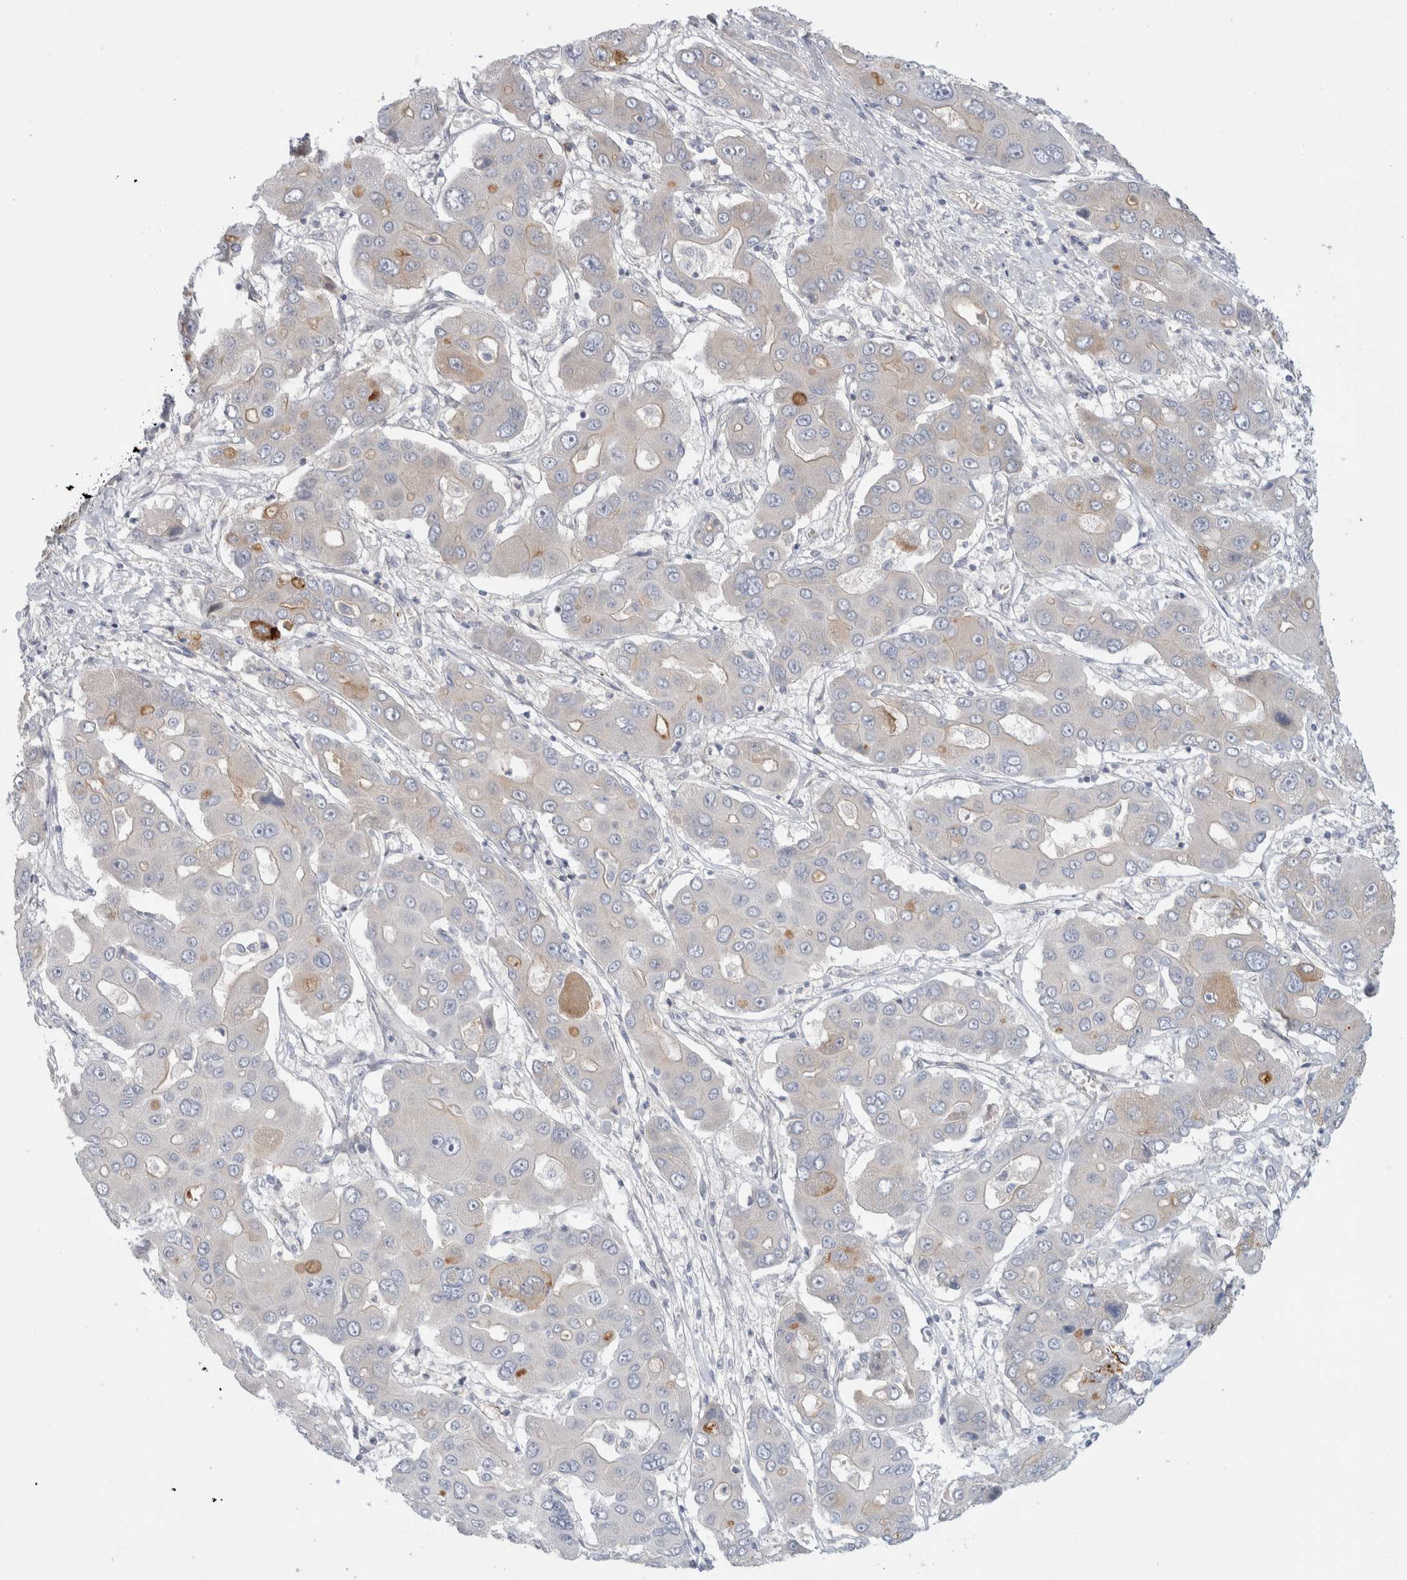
{"staining": {"intensity": "weak", "quantity": "<25%", "location": "cytoplasmic/membranous"}, "tissue": "liver cancer", "cell_type": "Tumor cells", "image_type": "cancer", "snomed": [{"axis": "morphology", "description": "Cholangiocarcinoma"}, {"axis": "topography", "description": "Liver"}], "caption": "This is a histopathology image of IHC staining of liver cancer (cholangiocarcinoma), which shows no positivity in tumor cells.", "gene": "CD55", "patient": {"sex": "male", "age": 67}}